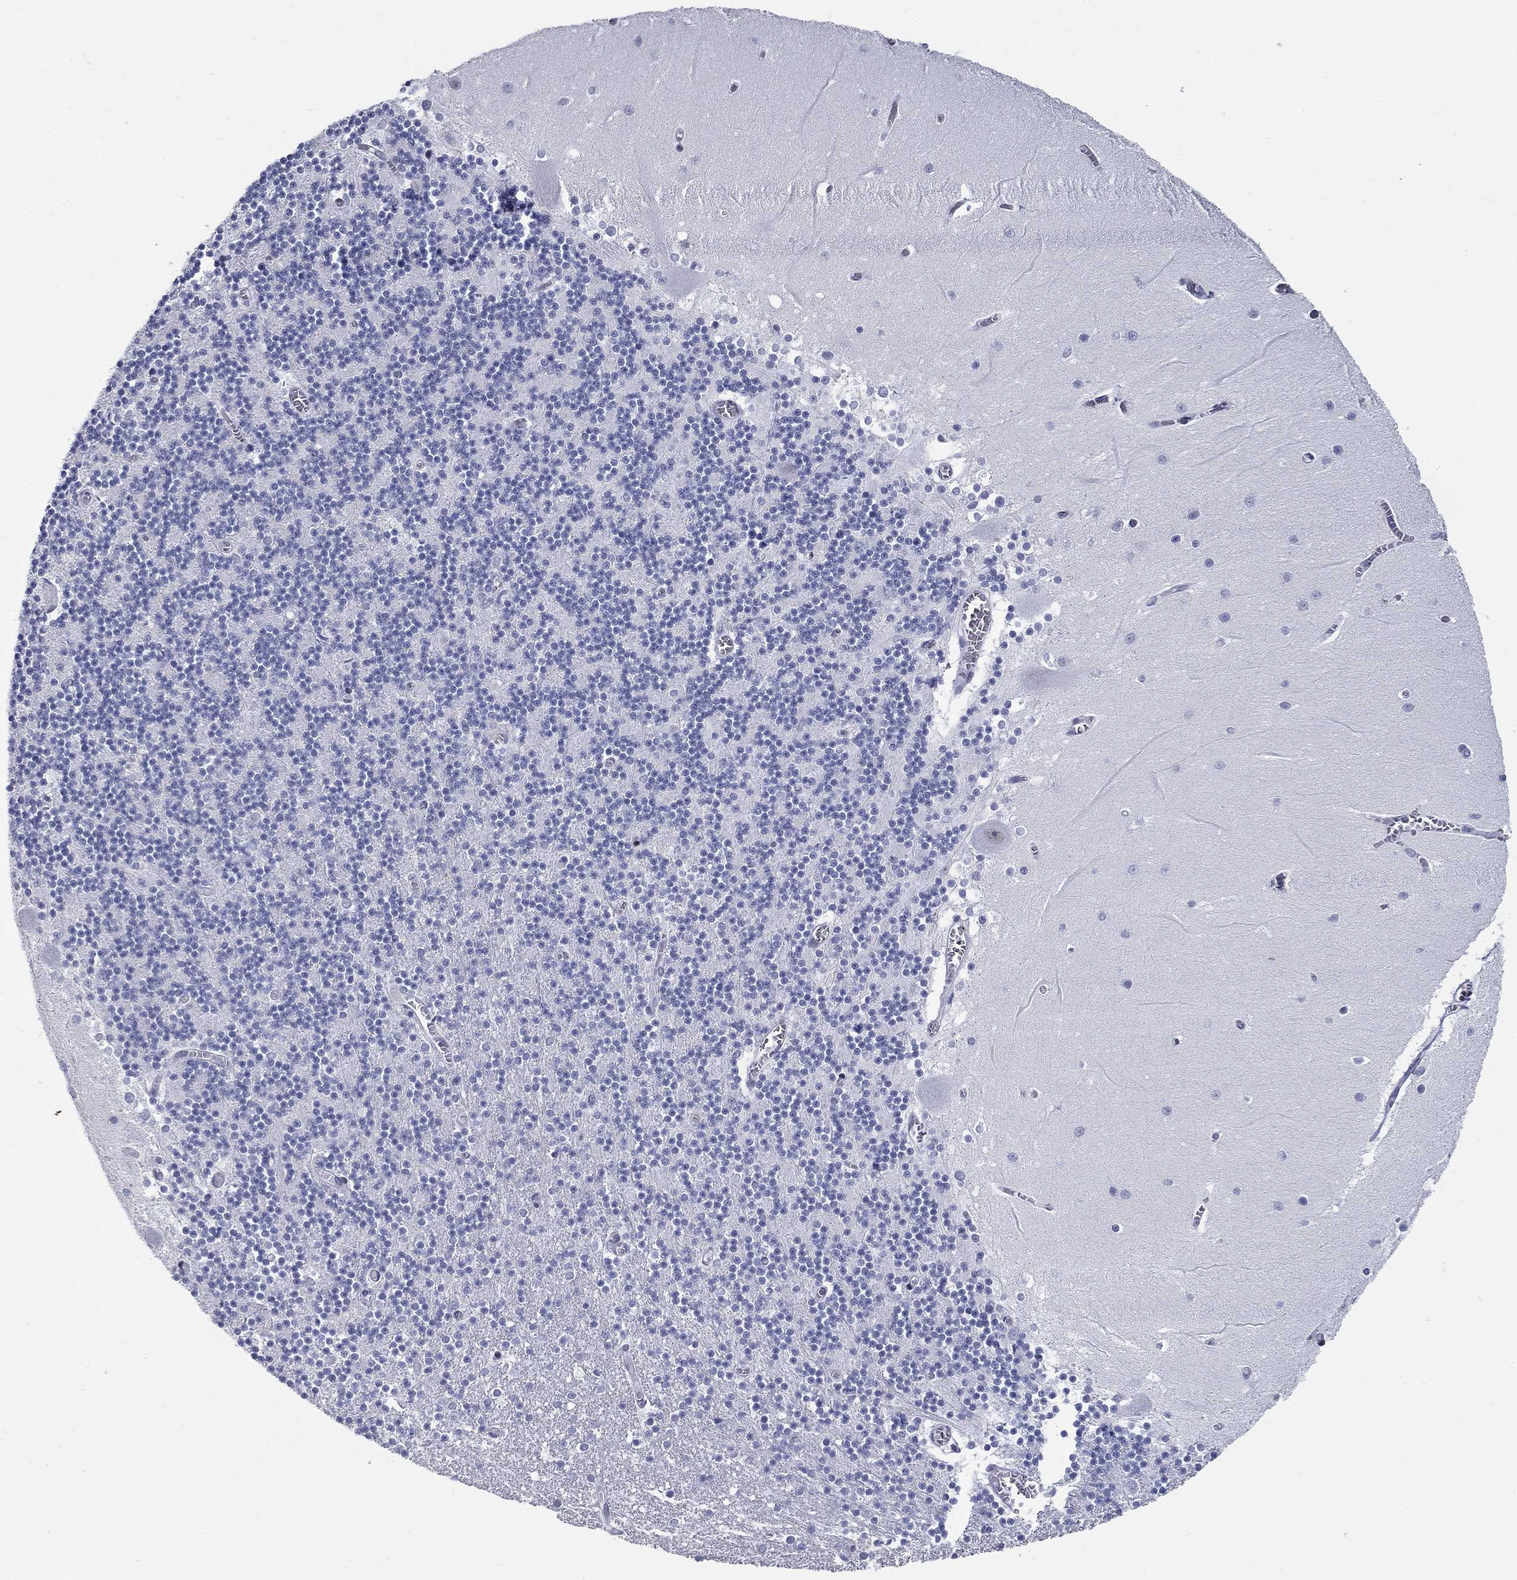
{"staining": {"intensity": "negative", "quantity": "none", "location": "none"}, "tissue": "cerebellum", "cell_type": "Cells in granular layer", "image_type": "normal", "snomed": [{"axis": "morphology", "description": "Normal tissue, NOS"}, {"axis": "topography", "description": "Cerebellum"}], "caption": "A high-resolution image shows IHC staining of benign cerebellum, which shows no significant staining in cells in granular layer.", "gene": "ASF1B", "patient": {"sex": "female", "age": 28}}